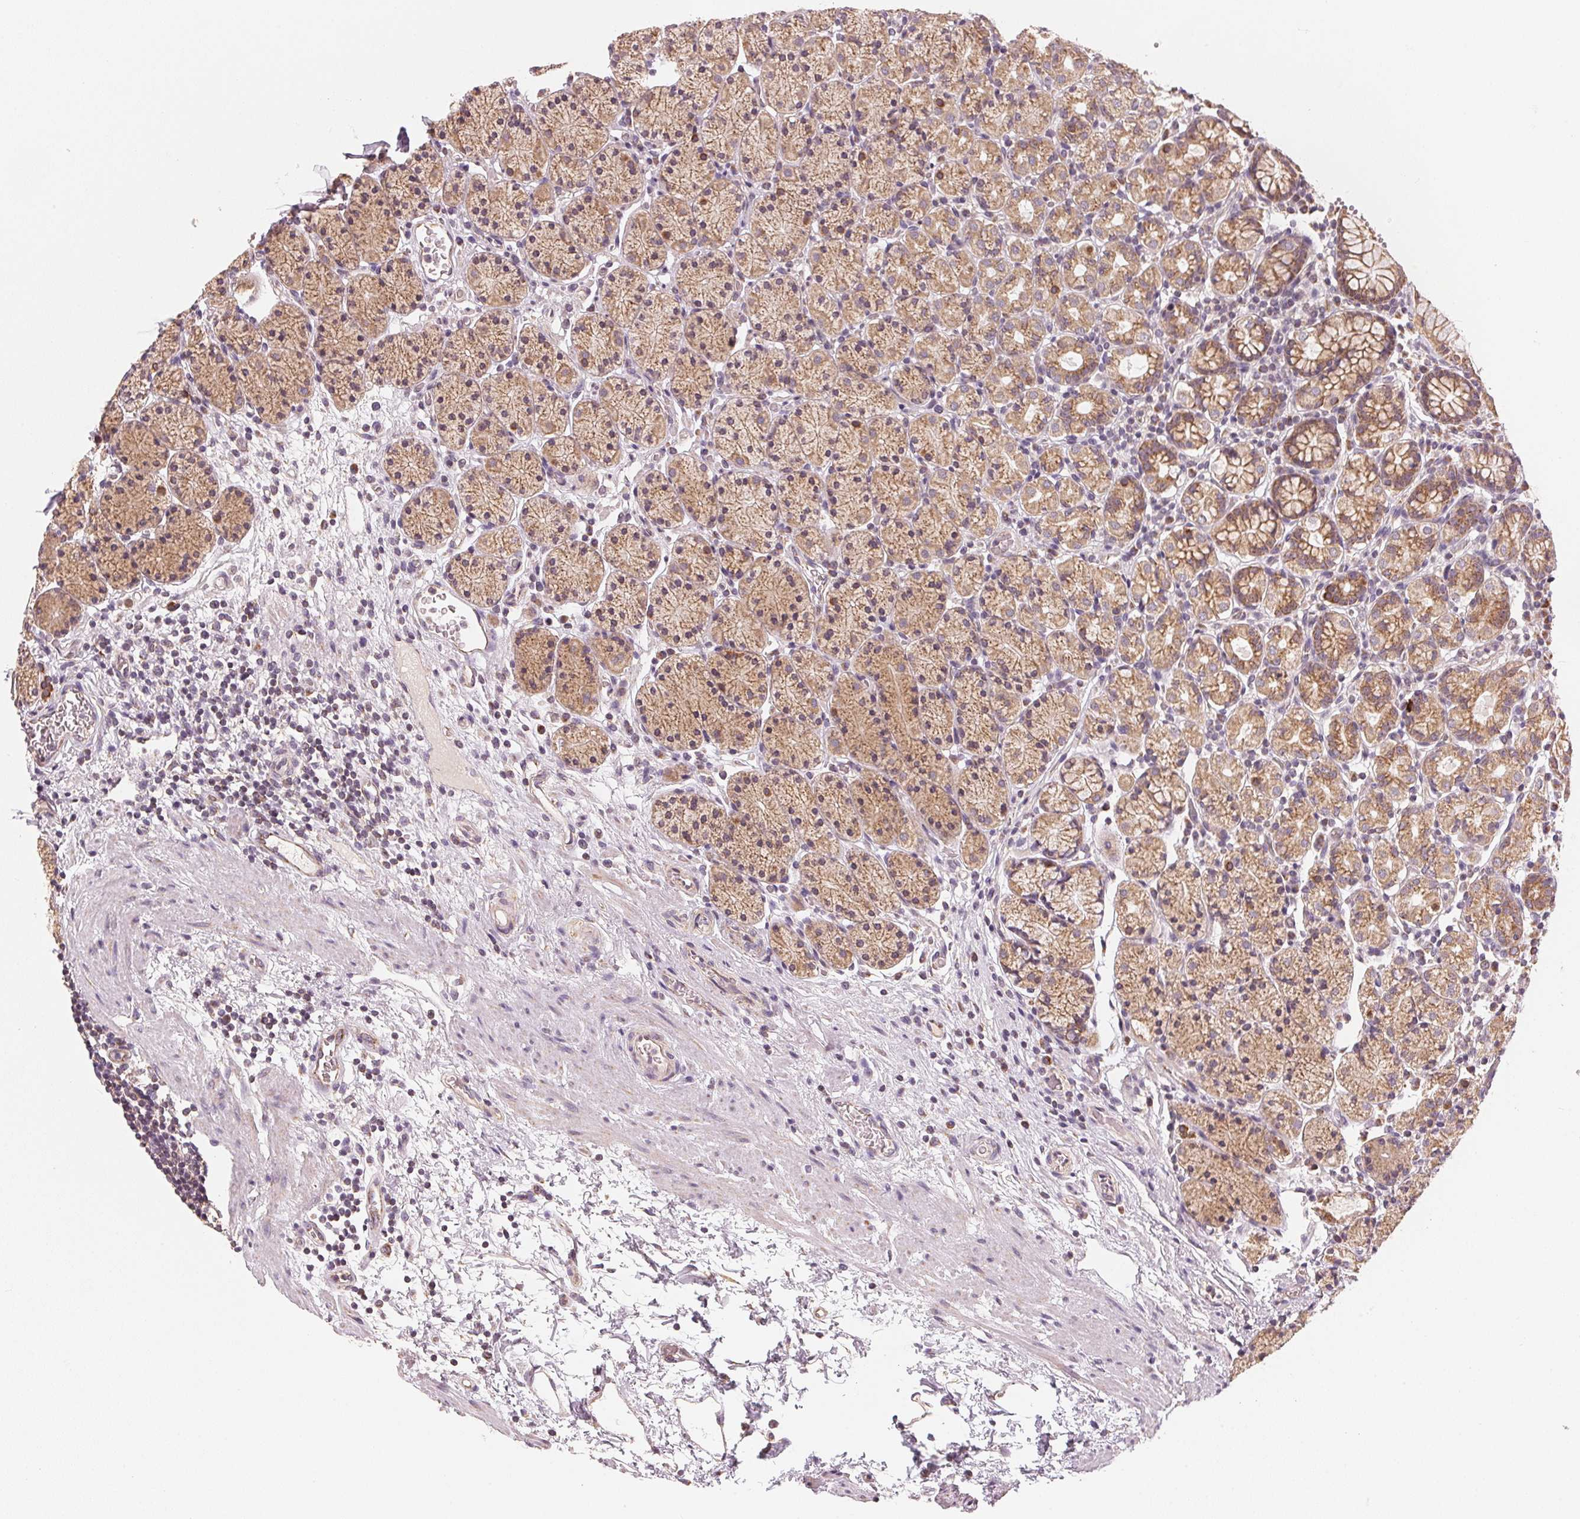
{"staining": {"intensity": "moderate", "quantity": ">75%", "location": "cytoplasmic/membranous"}, "tissue": "stomach", "cell_type": "Glandular cells", "image_type": "normal", "snomed": [{"axis": "morphology", "description": "Normal tissue, NOS"}, {"axis": "topography", "description": "Stomach, upper"}, {"axis": "topography", "description": "Stomach"}], "caption": "Immunohistochemistry photomicrograph of normal human stomach stained for a protein (brown), which exhibits medium levels of moderate cytoplasmic/membranous expression in about >75% of glandular cells.", "gene": "MATCAP1", "patient": {"sex": "male", "age": 62}}